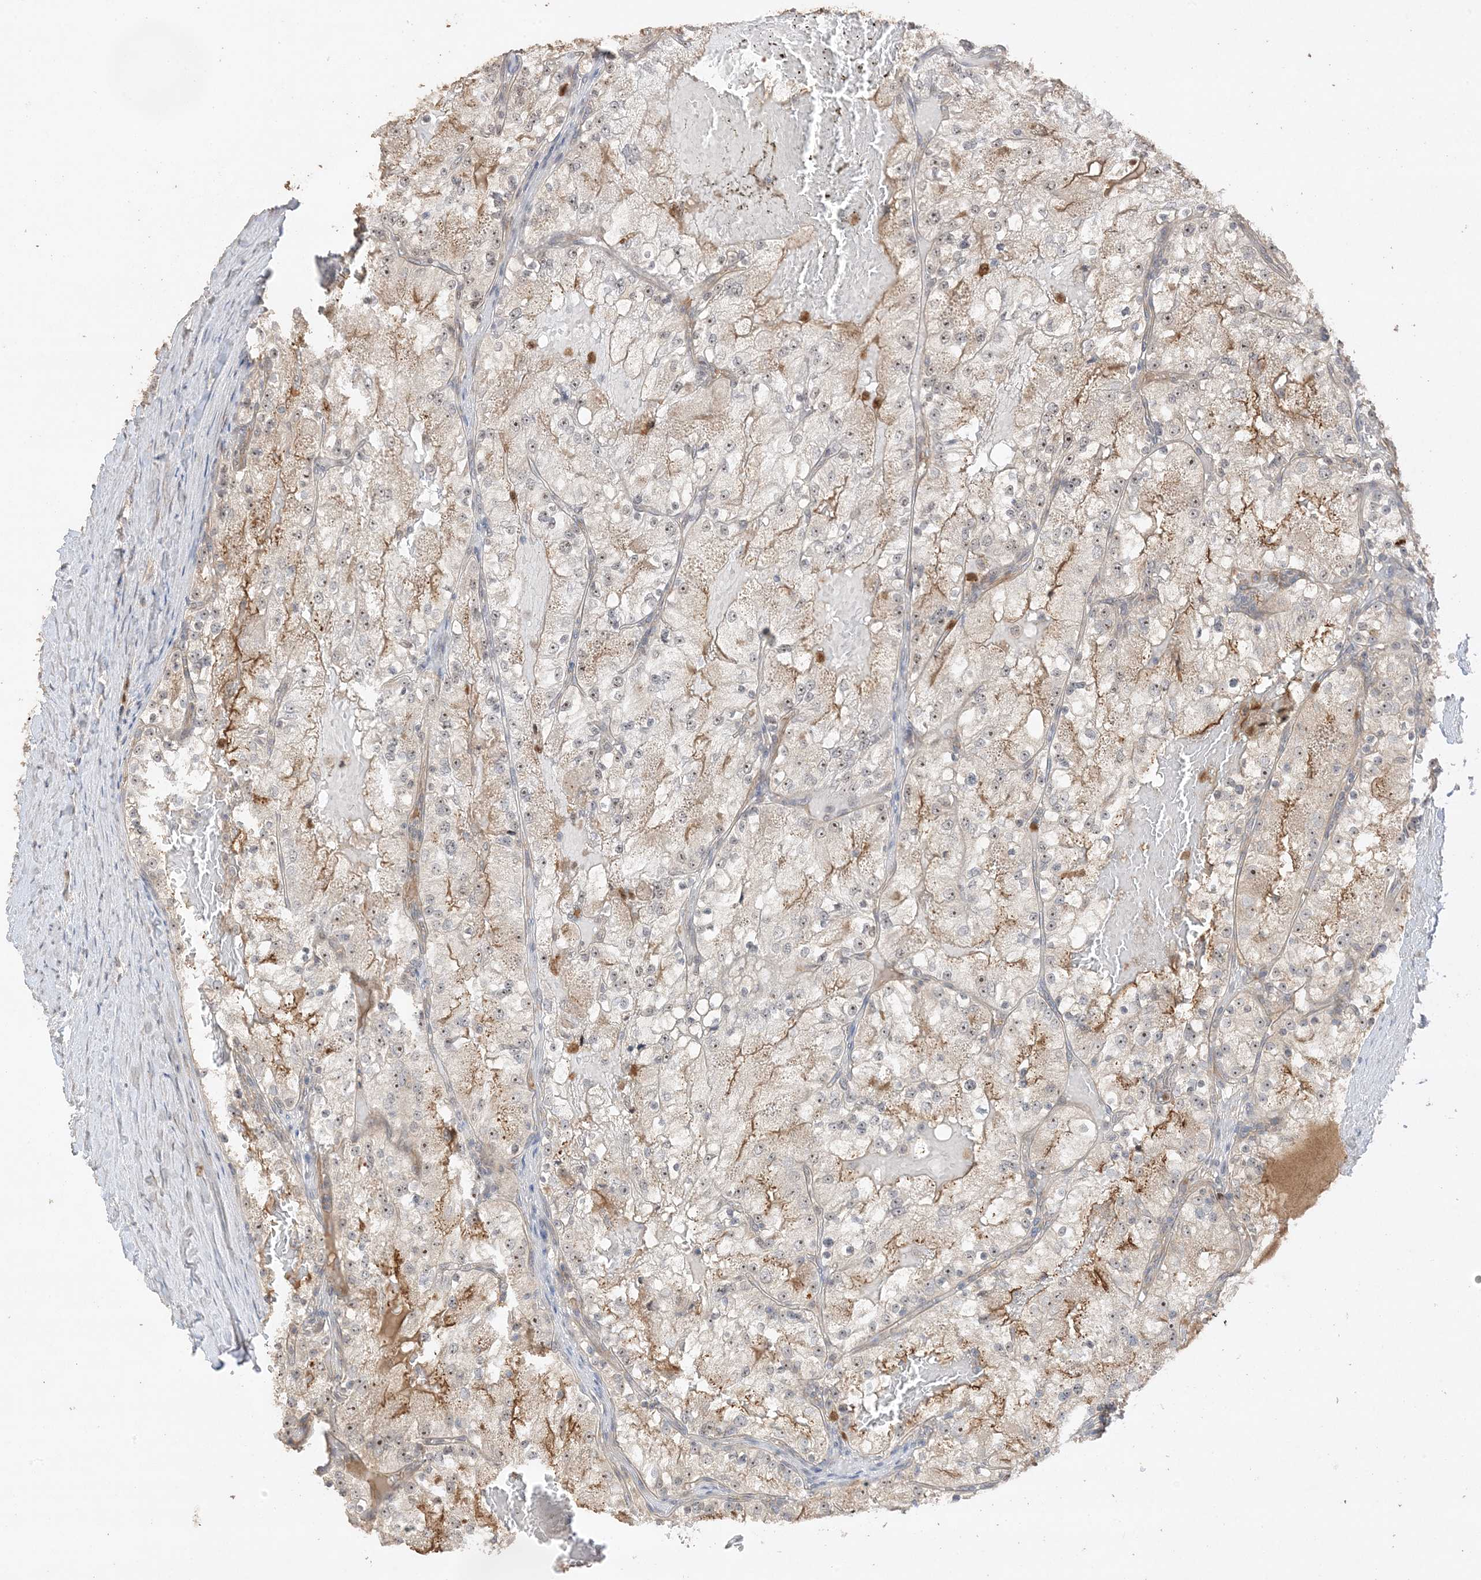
{"staining": {"intensity": "weak", "quantity": "25%-75%", "location": "nuclear"}, "tissue": "renal cancer", "cell_type": "Tumor cells", "image_type": "cancer", "snomed": [{"axis": "morphology", "description": "Normal tissue, NOS"}, {"axis": "morphology", "description": "Adenocarcinoma, NOS"}, {"axis": "topography", "description": "Kidney"}], "caption": "Protein staining of renal cancer tissue demonstrates weak nuclear staining in about 25%-75% of tumor cells.", "gene": "DDX18", "patient": {"sex": "male", "age": 68}}